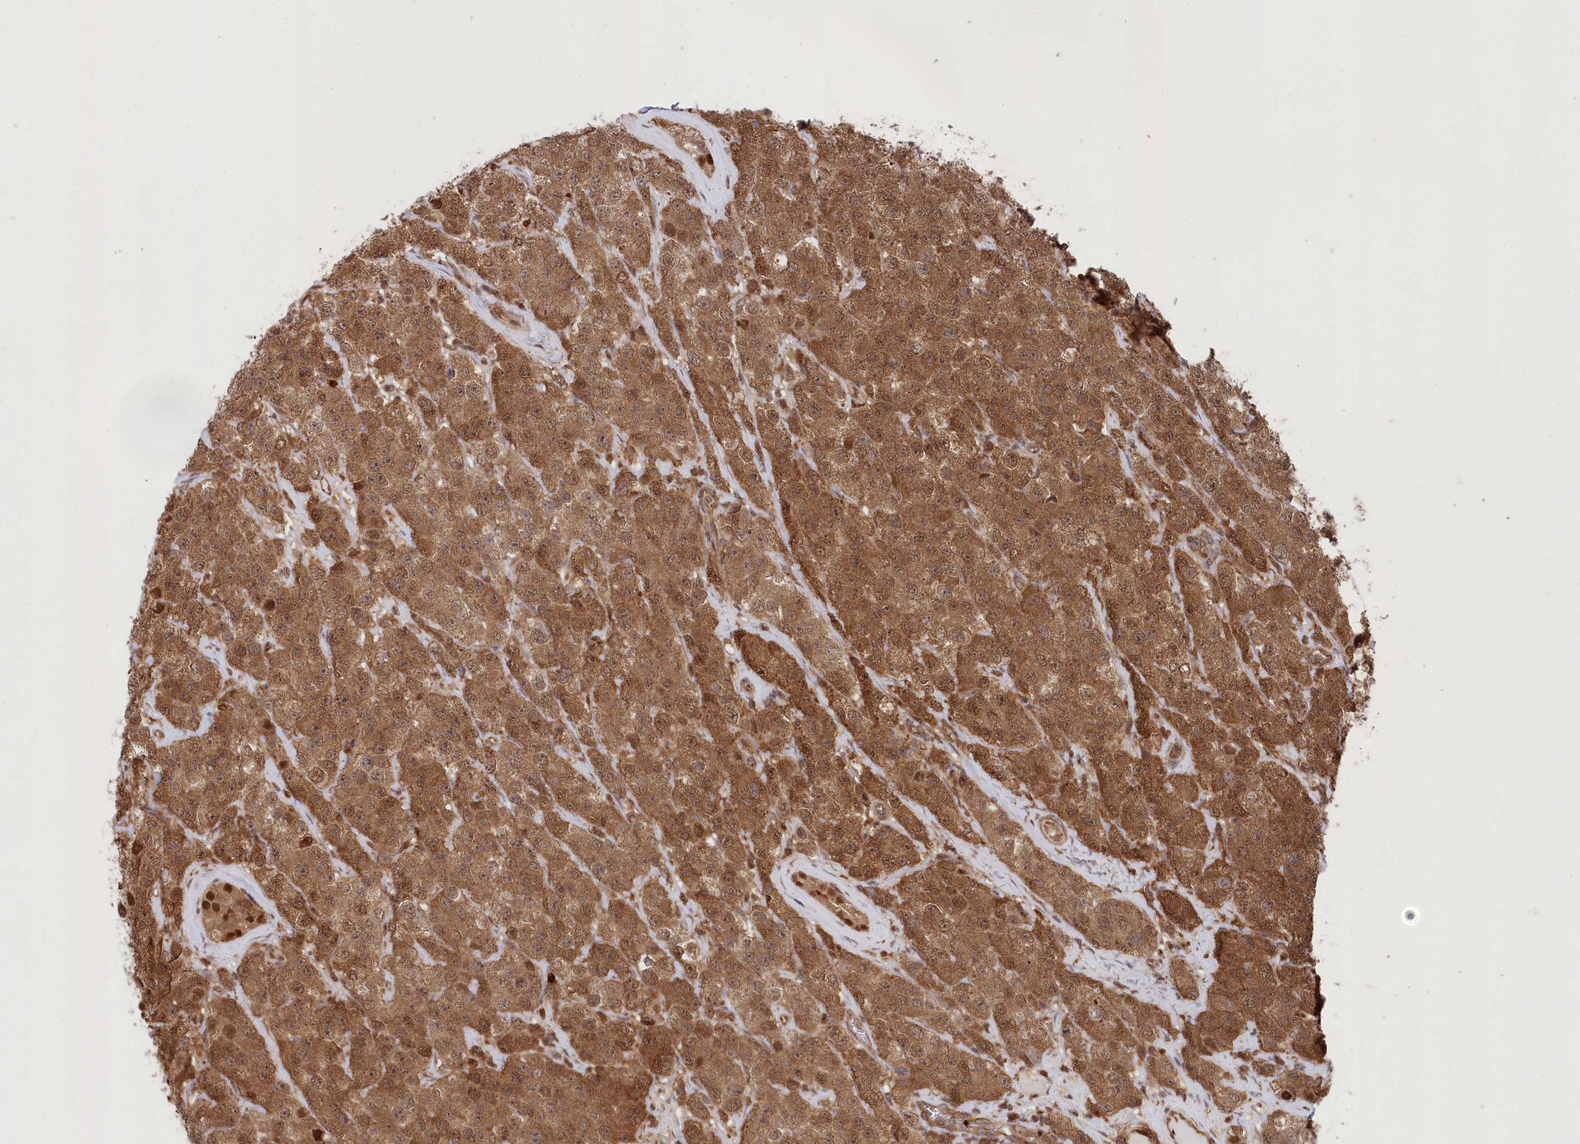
{"staining": {"intensity": "moderate", "quantity": ">75%", "location": "cytoplasmic/membranous,nuclear"}, "tissue": "testis cancer", "cell_type": "Tumor cells", "image_type": "cancer", "snomed": [{"axis": "morphology", "description": "Seminoma, NOS"}, {"axis": "topography", "description": "Testis"}], "caption": "Immunohistochemistry (DAB (3,3'-diaminobenzidine)) staining of human testis seminoma exhibits moderate cytoplasmic/membranous and nuclear protein staining in approximately >75% of tumor cells.", "gene": "PSMA1", "patient": {"sex": "male", "age": 28}}